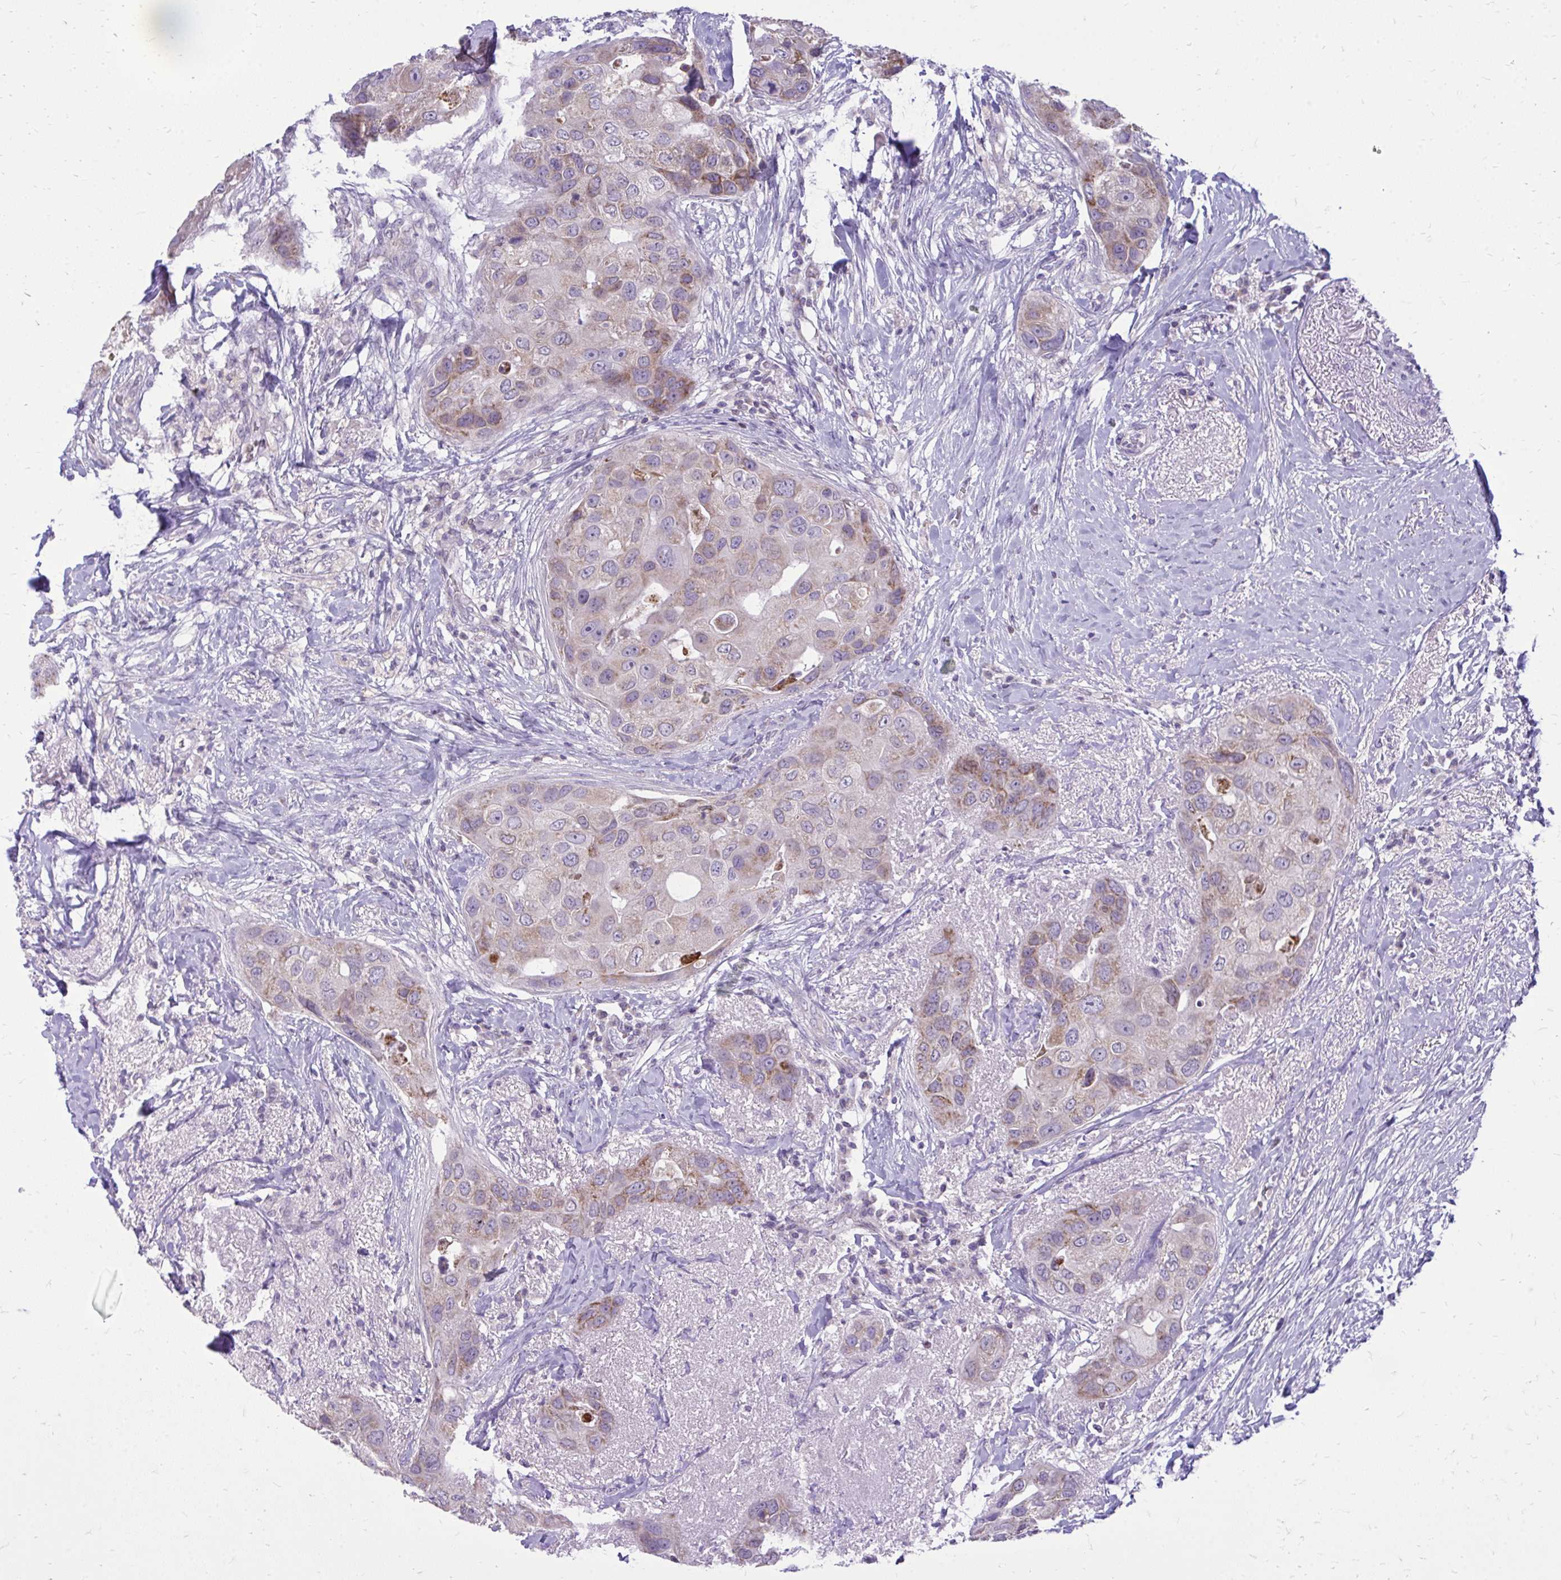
{"staining": {"intensity": "weak", "quantity": "<25%", "location": "cytoplasmic/membranous"}, "tissue": "breast cancer", "cell_type": "Tumor cells", "image_type": "cancer", "snomed": [{"axis": "morphology", "description": "Duct carcinoma"}, {"axis": "topography", "description": "Breast"}], "caption": "A micrograph of invasive ductal carcinoma (breast) stained for a protein demonstrates no brown staining in tumor cells.", "gene": "RPS6KA2", "patient": {"sex": "female", "age": 43}}